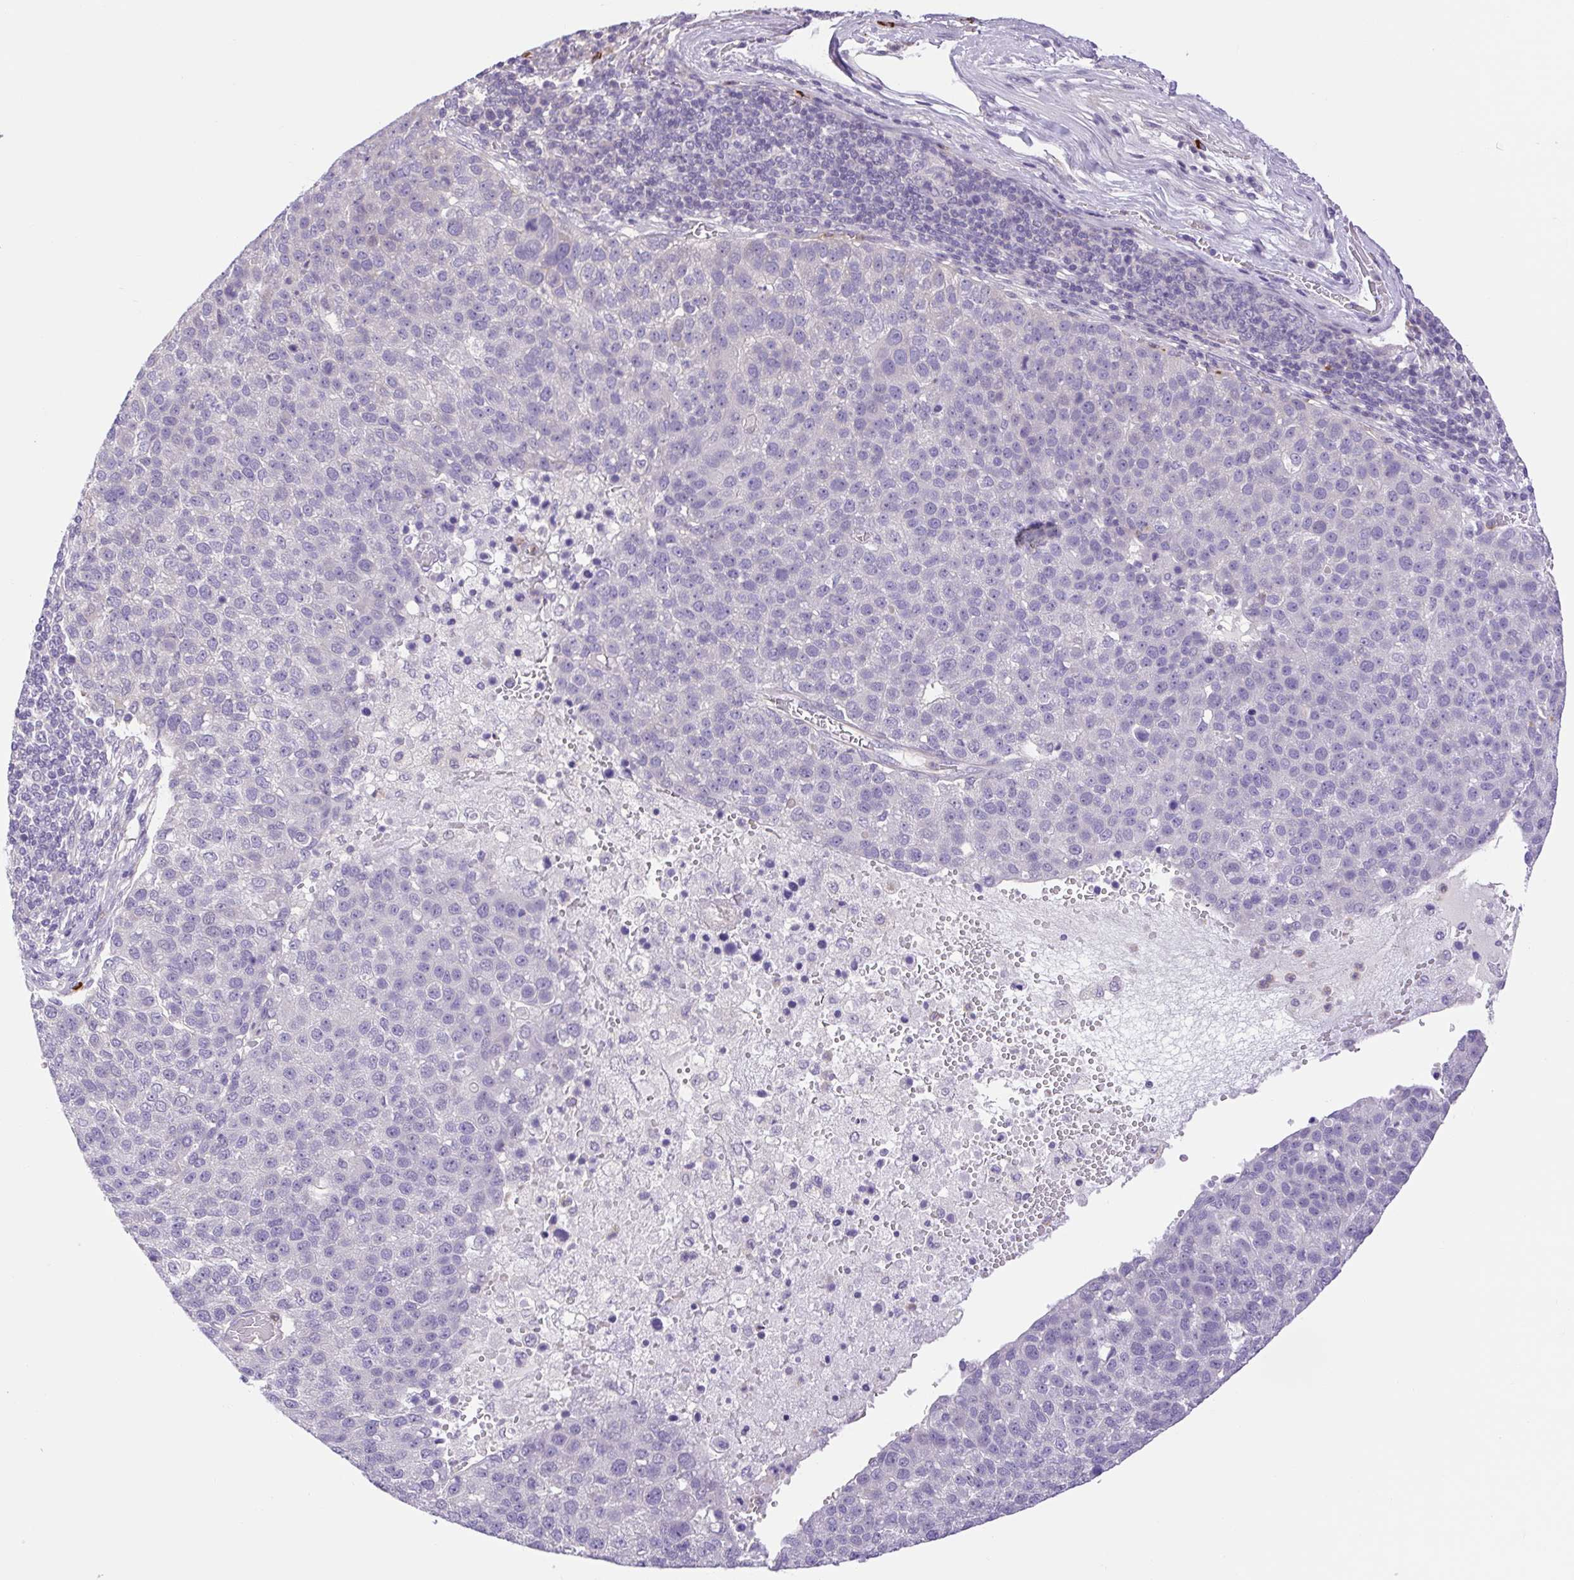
{"staining": {"intensity": "negative", "quantity": "none", "location": "none"}, "tissue": "pancreatic cancer", "cell_type": "Tumor cells", "image_type": "cancer", "snomed": [{"axis": "morphology", "description": "Adenocarcinoma, NOS"}, {"axis": "topography", "description": "Pancreas"}], "caption": "IHC of pancreatic cancer (adenocarcinoma) exhibits no staining in tumor cells. (Stains: DAB immunohistochemistry (IHC) with hematoxylin counter stain, Microscopy: brightfield microscopy at high magnification).", "gene": "FAM177B", "patient": {"sex": "female", "age": 61}}